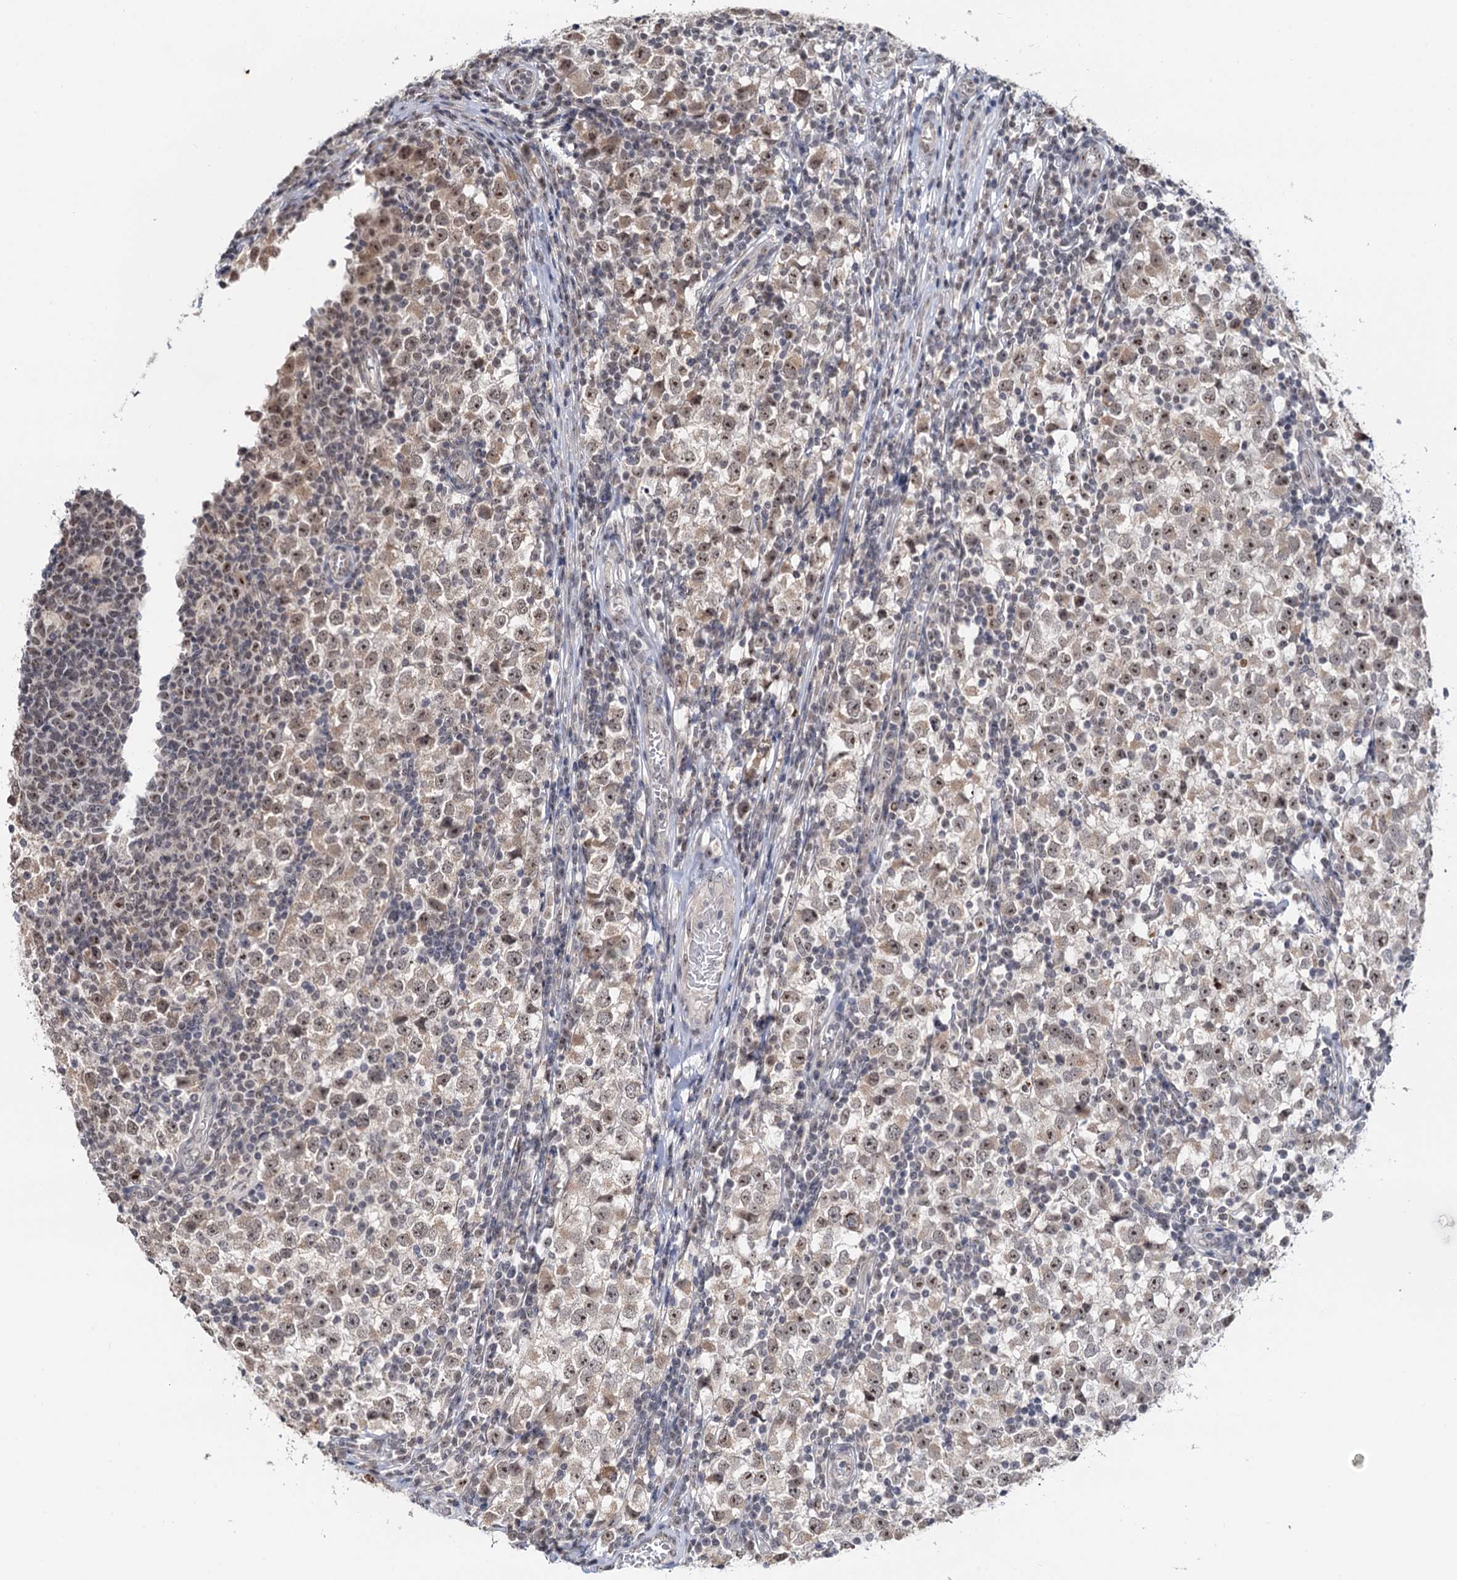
{"staining": {"intensity": "moderate", "quantity": ">75%", "location": "nuclear"}, "tissue": "testis cancer", "cell_type": "Tumor cells", "image_type": "cancer", "snomed": [{"axis": "morphology", "description": "Seminoma, NOS"}, {"axis": "topography", "description": "Testis"}], "caption": "Protein expression analysis of human testis seminoma reveals moderate nuclear positivity in approximately >75% of tumor cells. (brown staining indicates protein expression, while blue staining denotes nuclei).", "gene": "NAT10", "patient": {"sex": "male", "age": 65}}